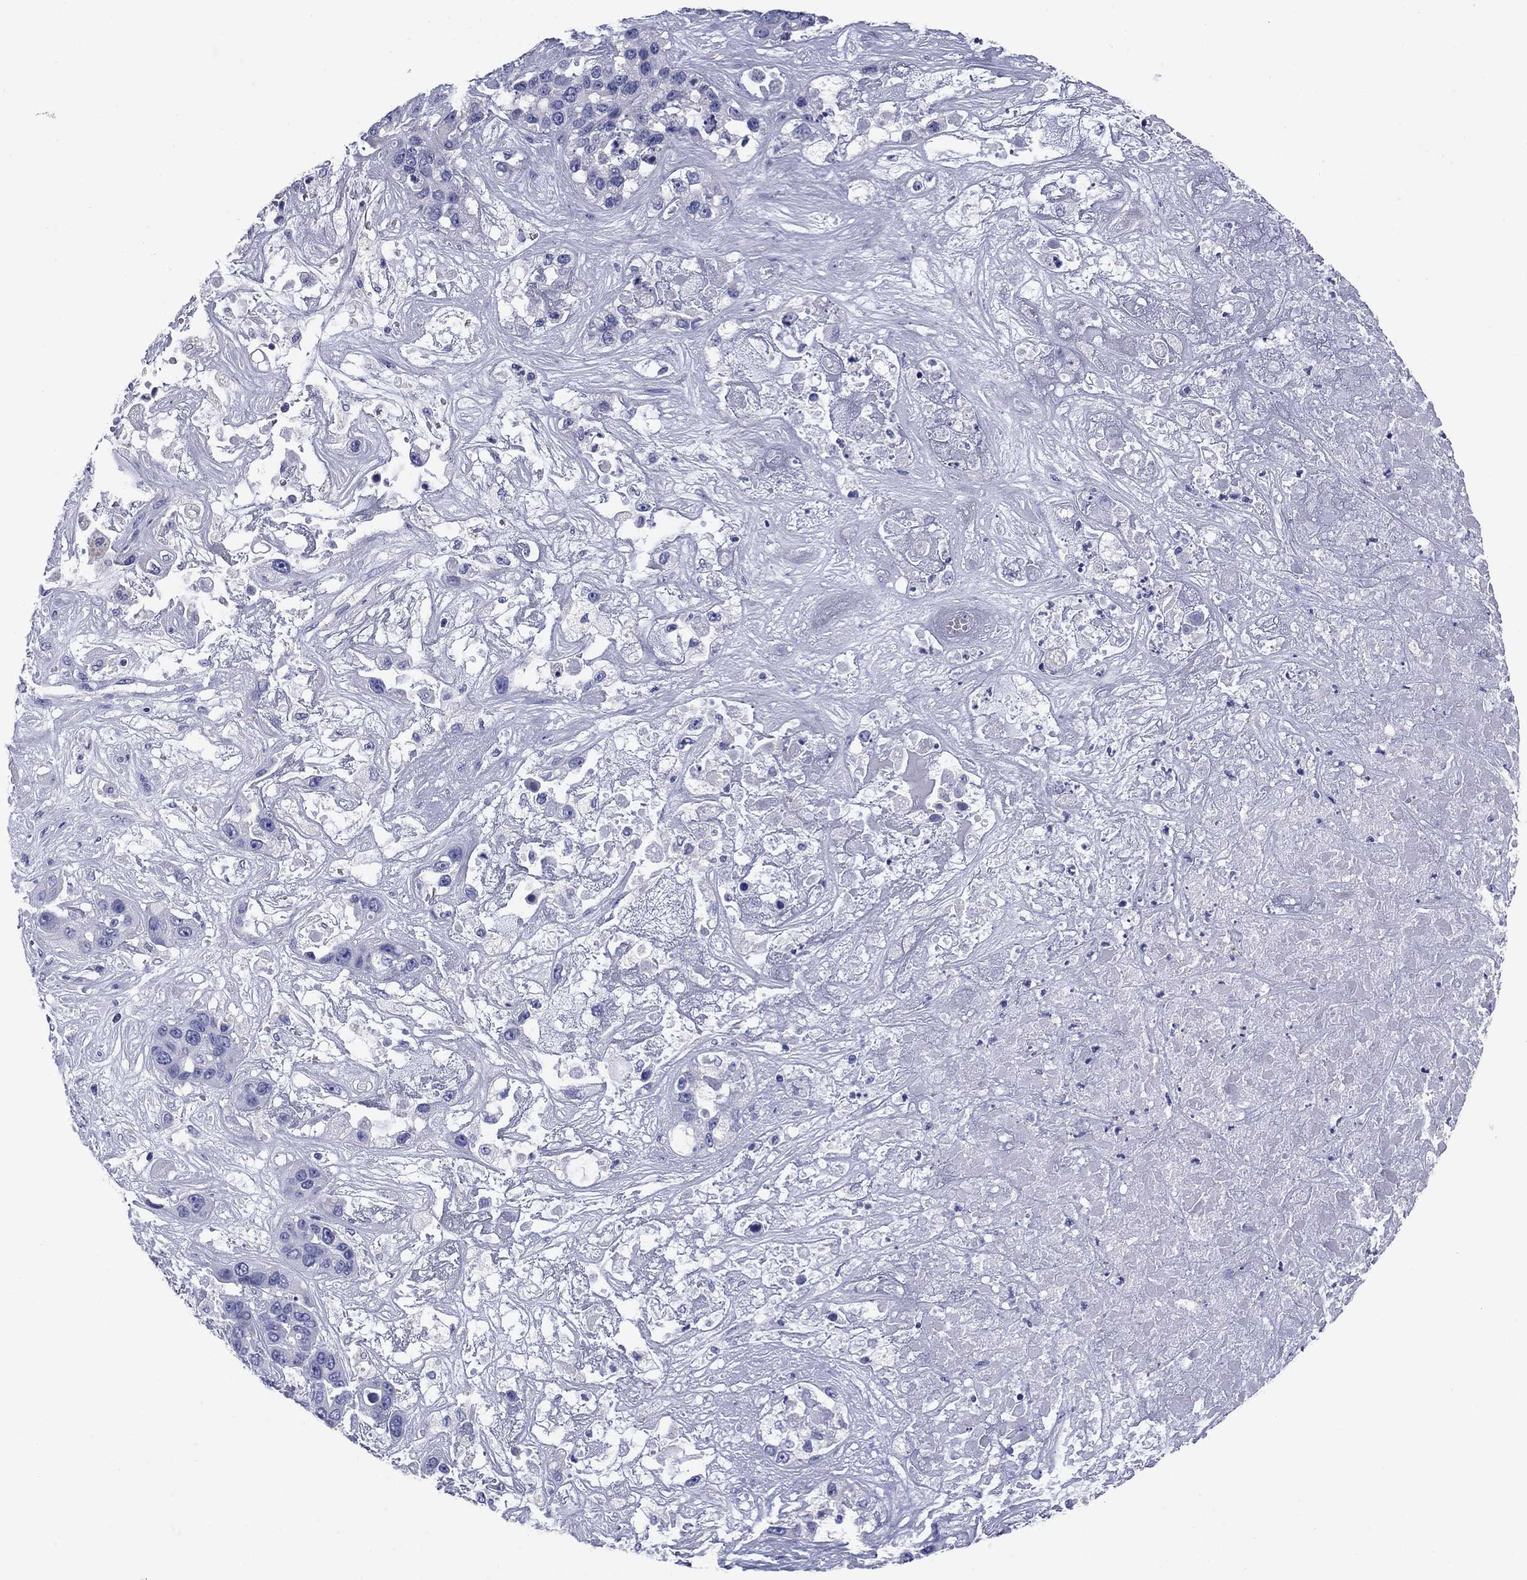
{"staining": {"intensity": "negative", "quantity": "none", "location": "none"}, "tissue": "liver cancer", "cell_type": "Tumor cells", "image_type": "cancer", "snomed": [{"axis": "morphology", "description": "Cholangiocarcinoma"}, {"axis": "topography", "description": "Liver"}], "caption": "DAB immunohistochemical staining of human liver cancer (cholangiocarcinoma) demonstrates no significant expression in tumor cells. (DAB (3,3'-diaminobenzidine) immunohistochemistry (IHC), high magnification).", "gene": "PRKCG", "patient": {"sex": "female", "age": 52}}